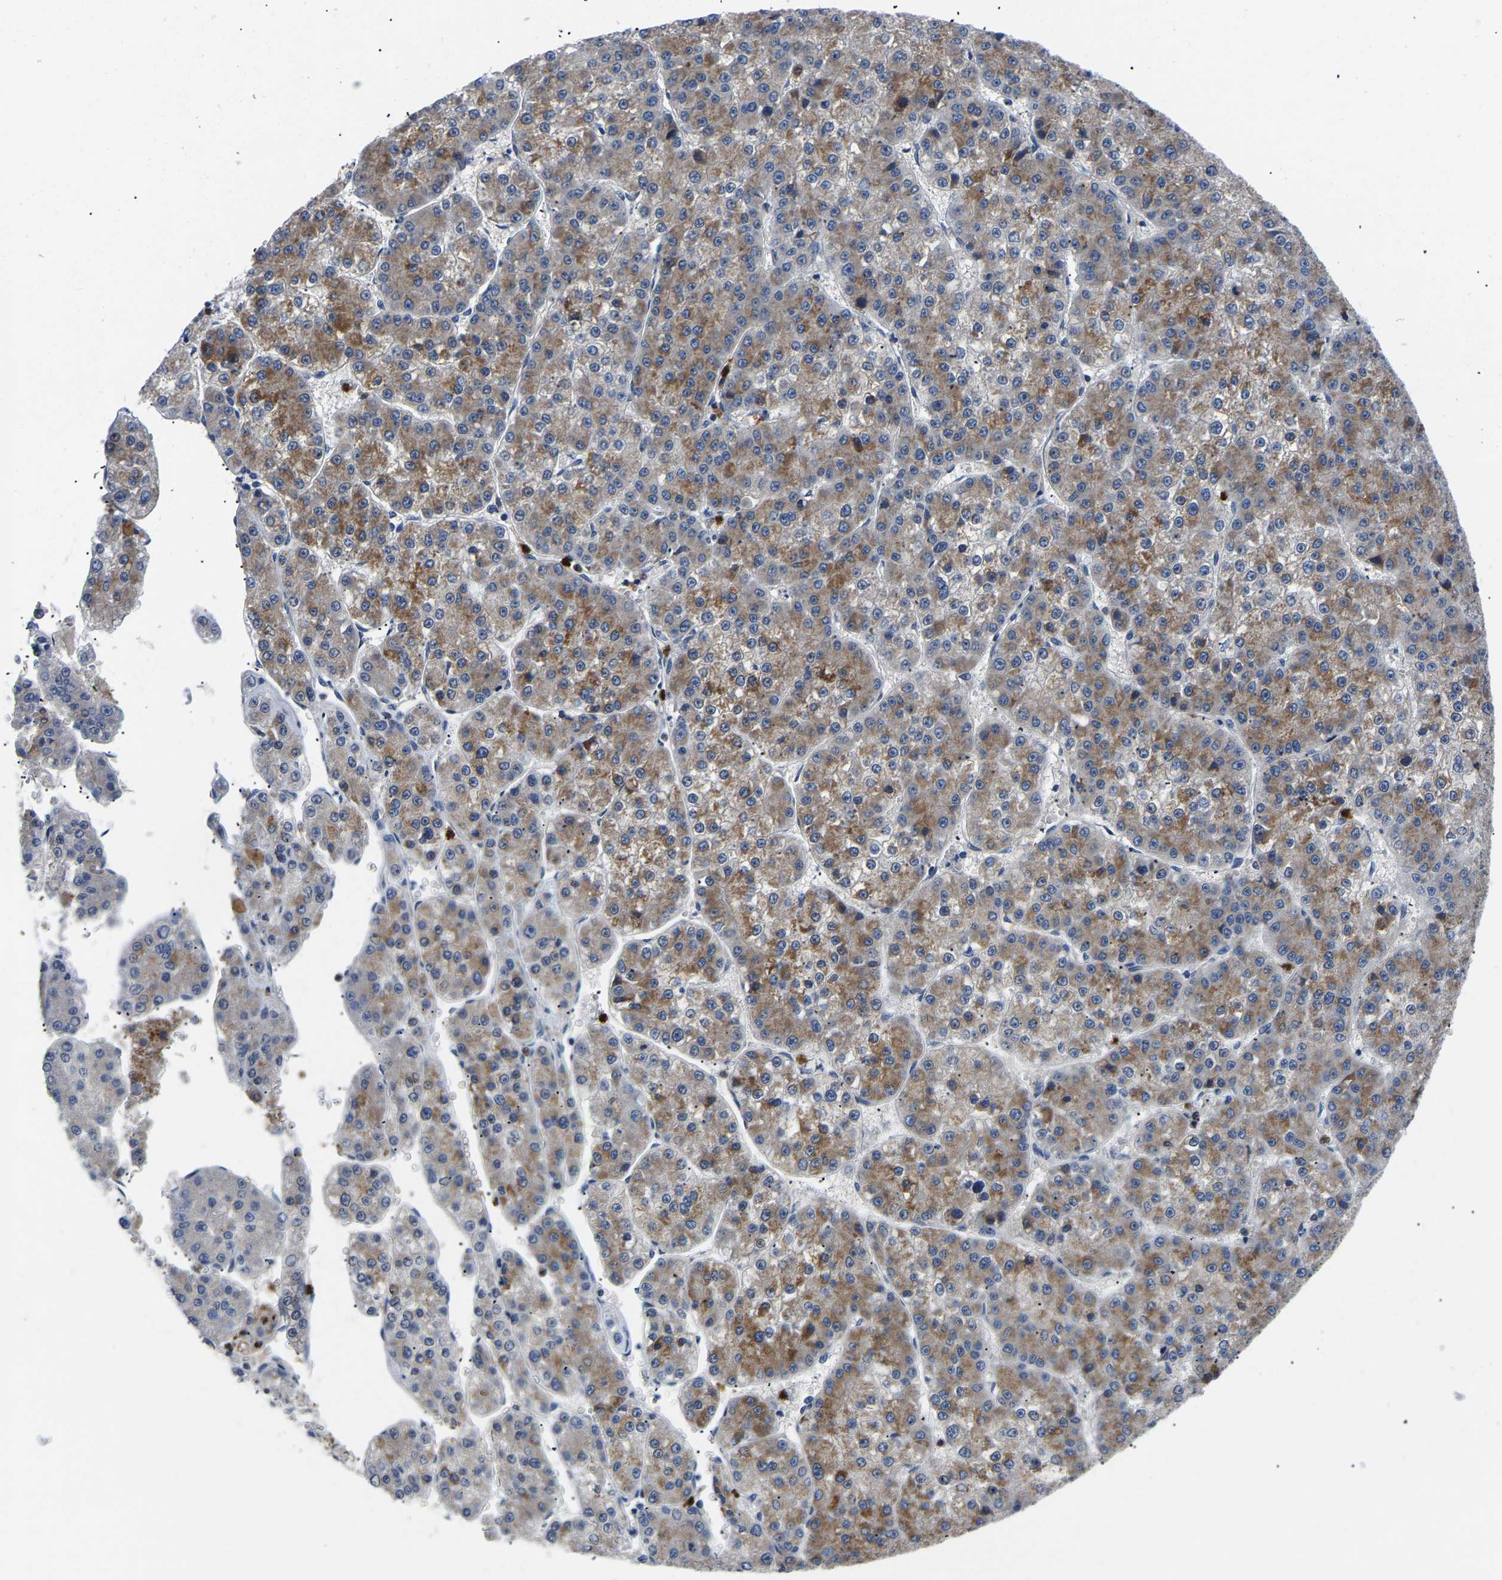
{"staining": {"intensity": "moderate", "quantity": ">75%", "location": "cytoplasmic/membranous"}, "tissue": "liver cancer", "cell_type": "Tumor cells", "image_type": "cancer", "snomed": [{"axis": "morphology", "description": "Carcinoma, Hepatocellular, NOS"}, {"axis": "topography", "description": "Liver"}], "caption": "DAB immunohistochemical staining of liver hepatocellular carcinoma exhibits moderate cytoplasmic/membranous protein expression in approximately >75% of tumor cells.", "gene": "TOR1B", "patient": {"sex": "female", "age": 73}}